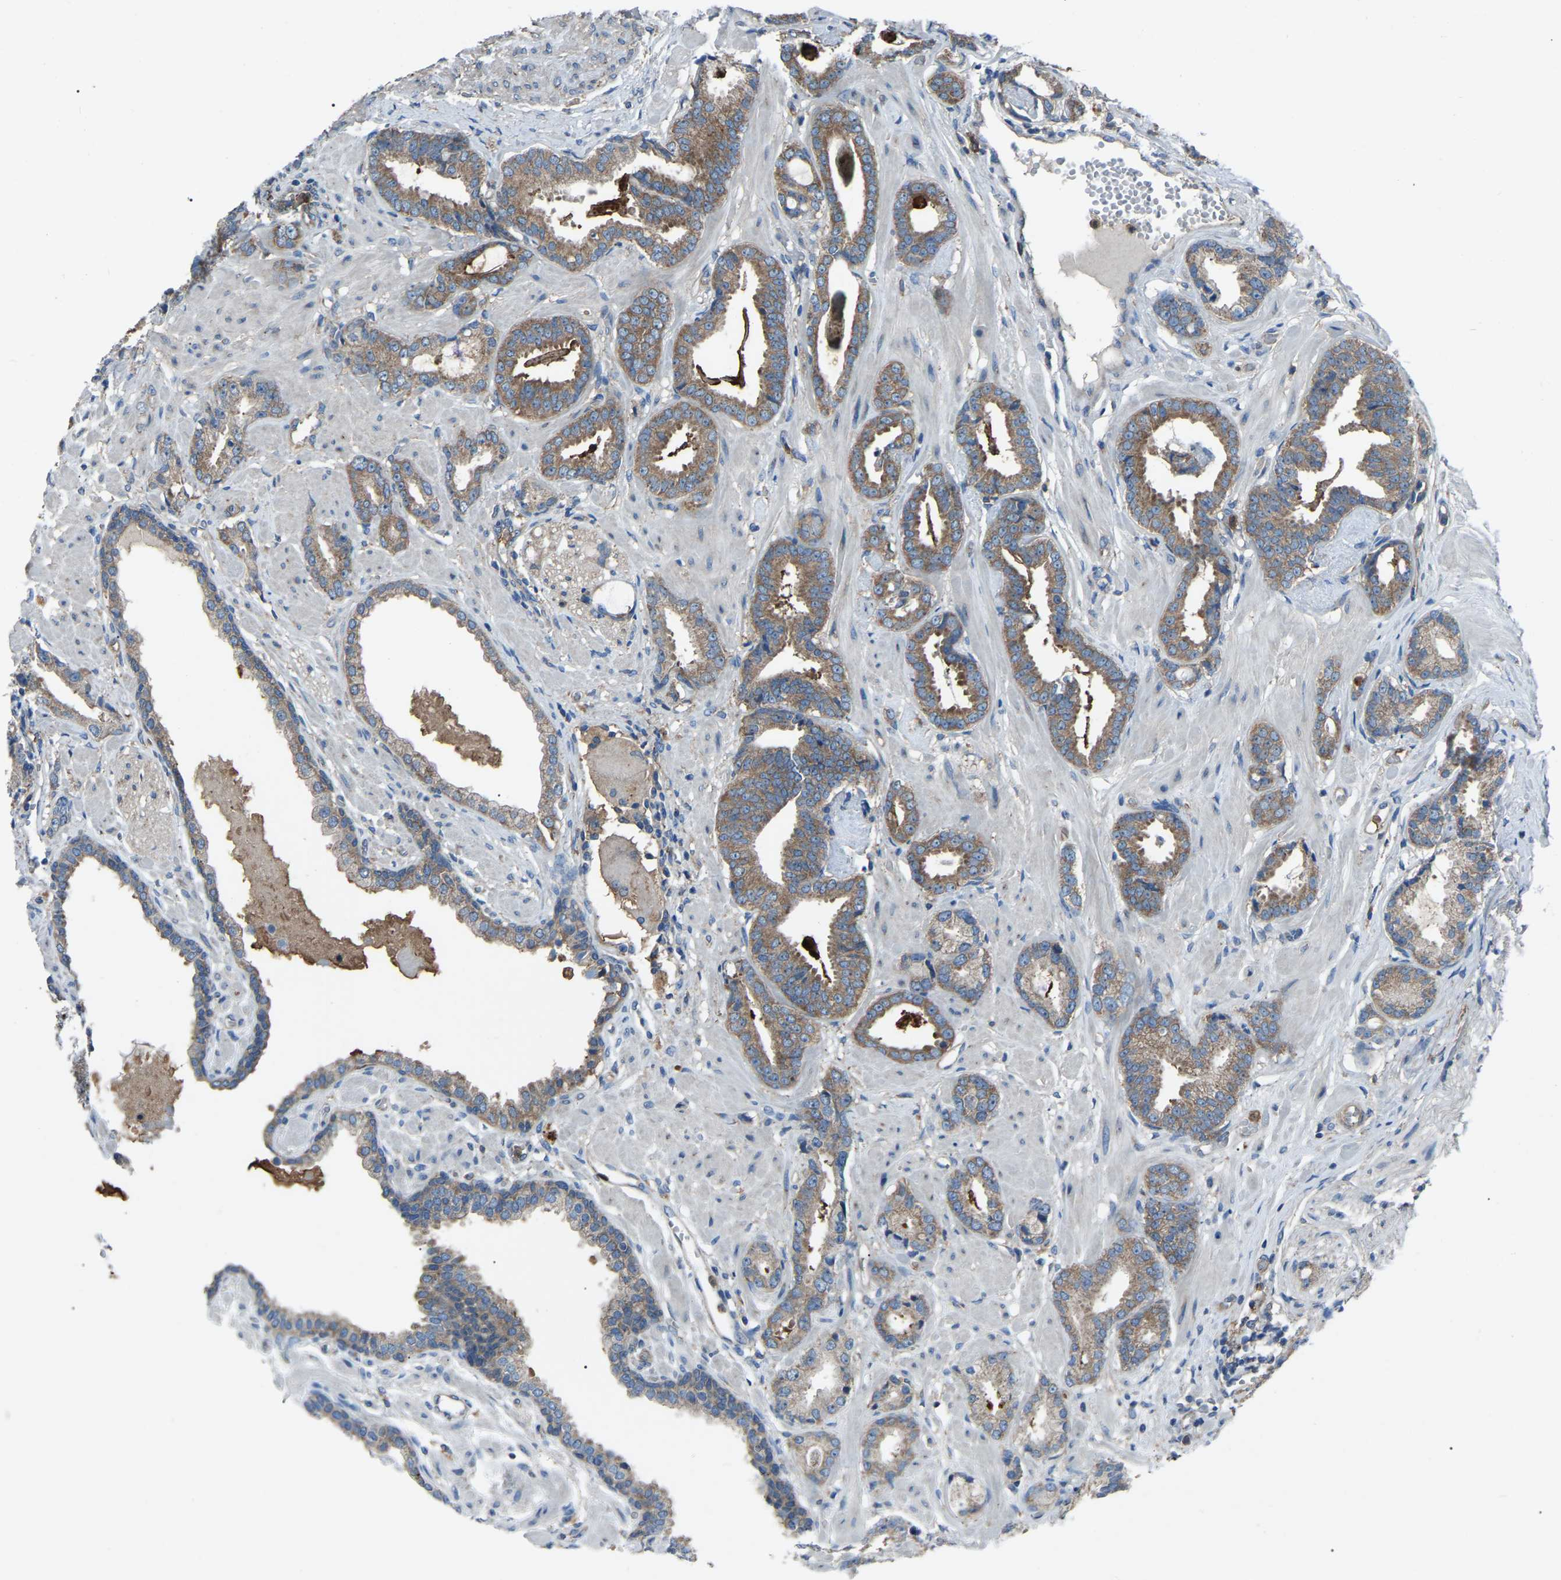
{"staining": {"intensity": "moderate", "quantity": ">75%", "location": "cytoplasmic/membranous"}, "tissue": "prostate cancer", "cell_type": "Tumor cells", "image_type": "cancer", "snomed": [{"axis": "morphology", "description": "Adenocarcinoma, Low grade"}, {"axis": "topography", "description": "Prostate"}], "caption": "Approximately >75% of tumor cells in human prostate adenocarcinoma (low-grade) display moderate cytoplasmic/membranous protein staining as visualized by brown immunohistochemical staining.", "gene": "AIMP1", "patient": {"sex": "male", "age": 53}}